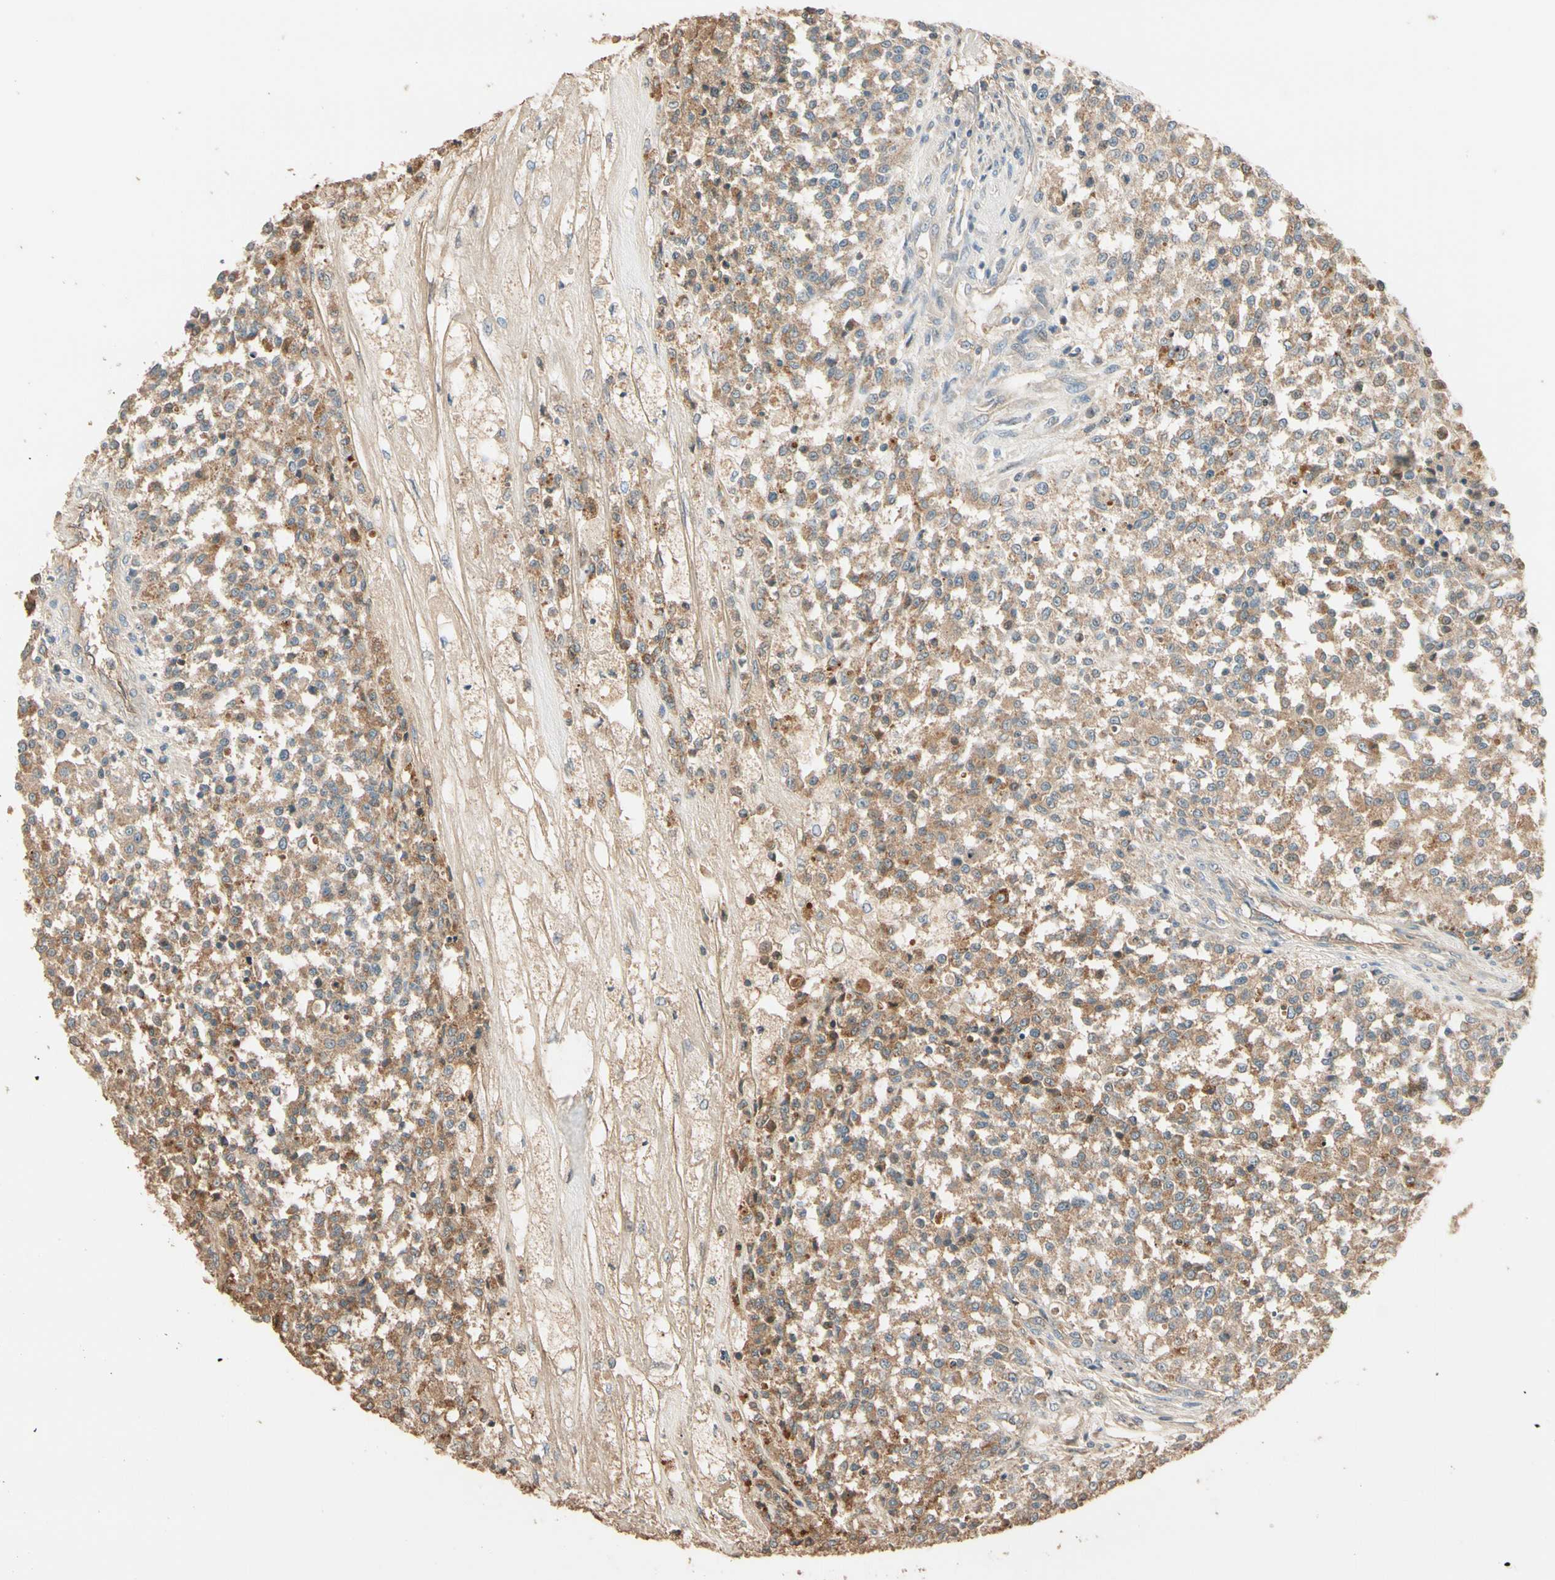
{"staining": {"intensity": "moderate", "quantity": ">75%", "location": "cytoplasmic/membranous"}, "tissue": "testis cancer", "cell_type": "Tumor cells", "image_type": "cancer", "snomed": [{"axis": "morphology", "description": "Seminoma, NOS"}, {"axis": "topography", "description": "Testis"}], "caption": "High-magnification brightfield microscopy of testis seminoma stained with DAB (3,3'-diaminobenzidine) (brown) and counterstained with hematoxylin (blue). tumor cells exhibit moderate cytoplasmic/membranous positivity is identified in about>75% of cells.", "gene": "TNFRSF21", "patient": {"sex": "male", "age": 59}}